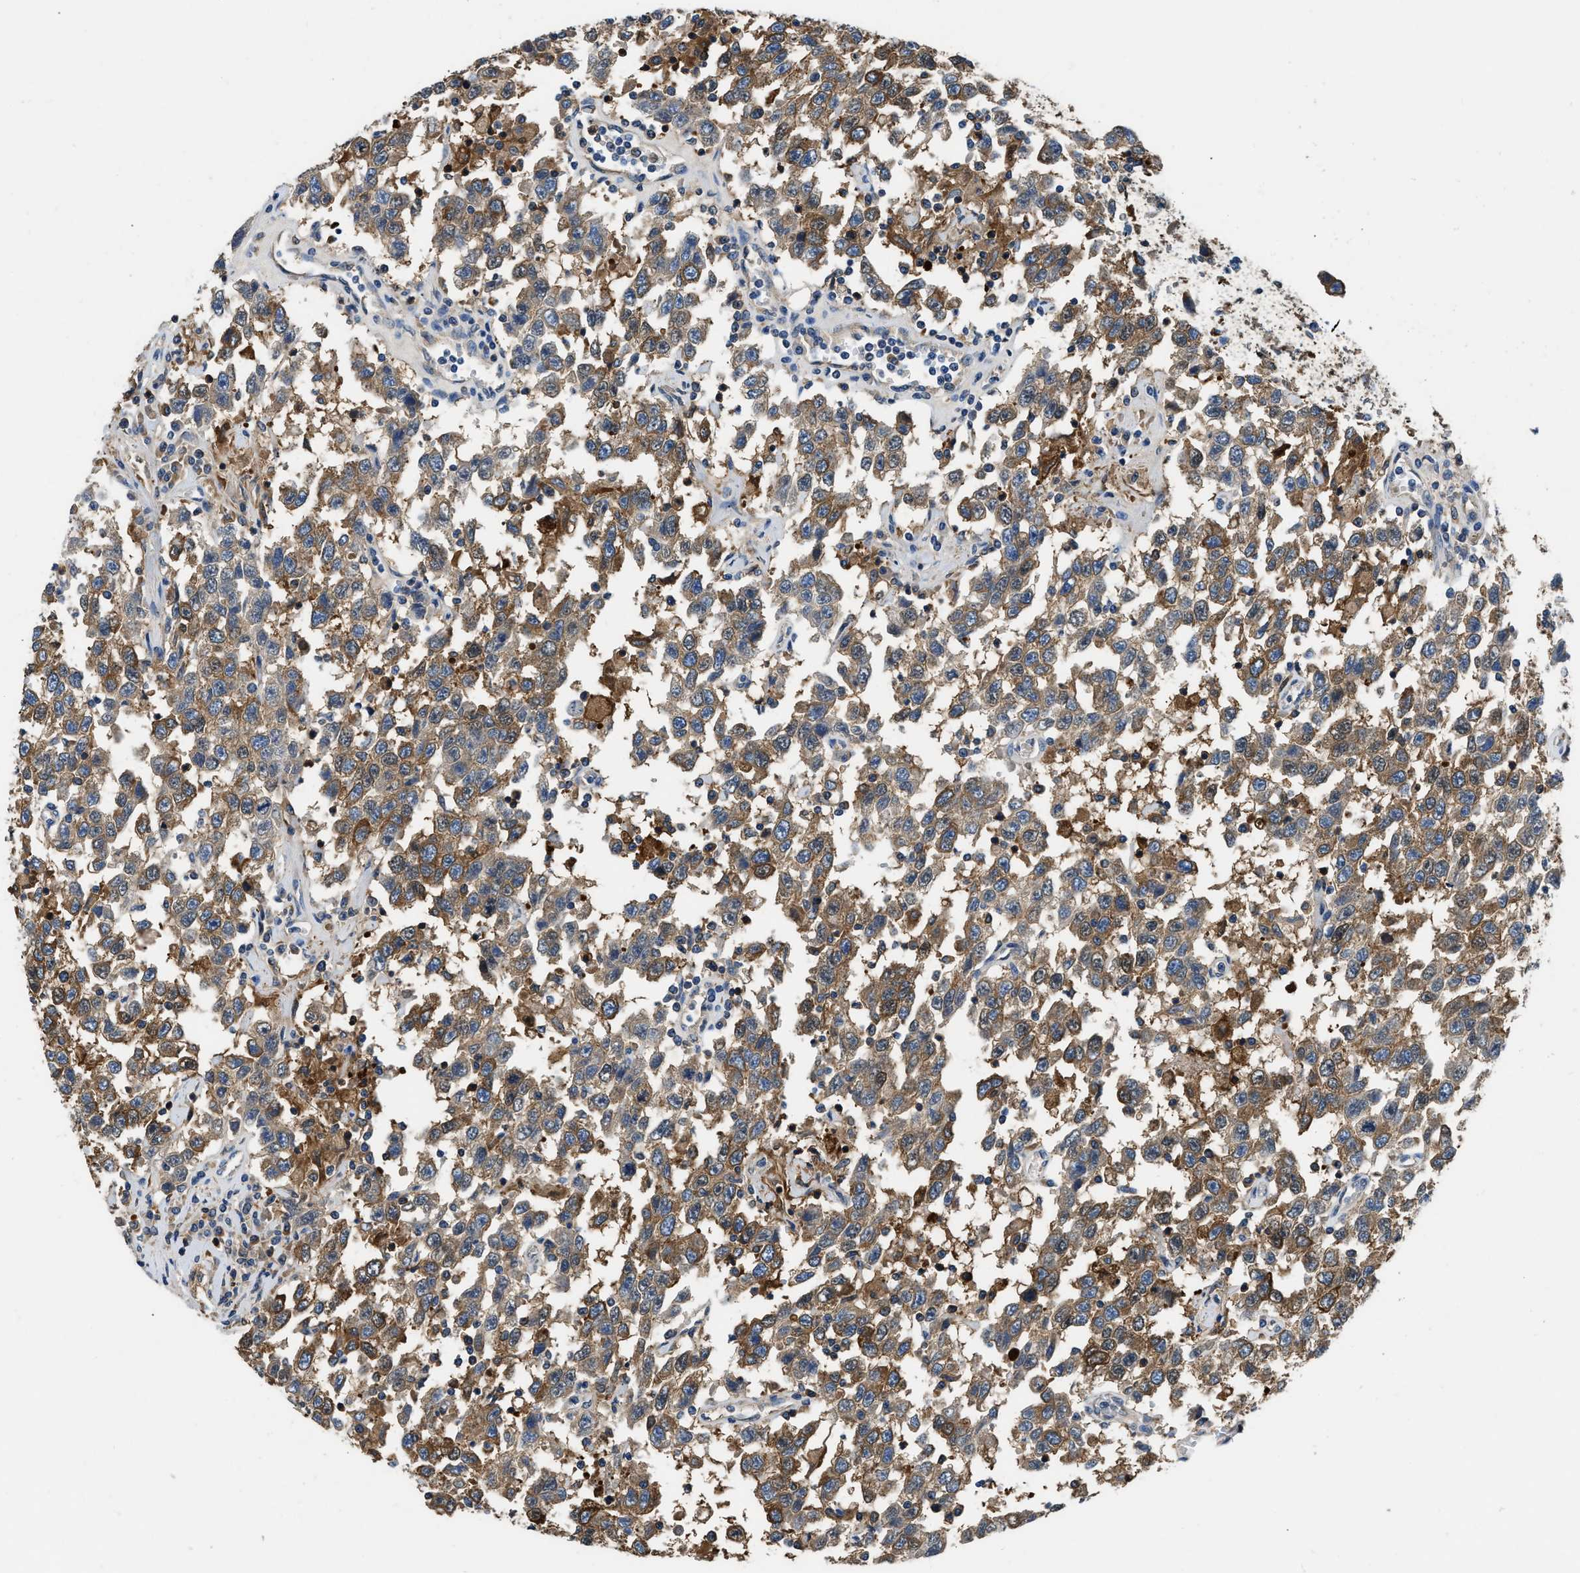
{"staining": {"intensity": "moderate", "quantity": ">75%", "location": "cytoplasmic/membranous"}, "tissue": "testis cancer", "cell_type": "Tumor cells", "image_type": "cancer", "snomed": [{"axis": "morphology", "description": "Seminoma, NOS"}, {"axis": "topography", "description": "Testis"}], "caption": "Immunohistochemical staining of human testis seminoma displays medium levels of moderate cytoplasmic/membranous protein staining in about >75% of tumor cells.", "gene": "PKM", "patient": {"sex": "male", "age": 41}}